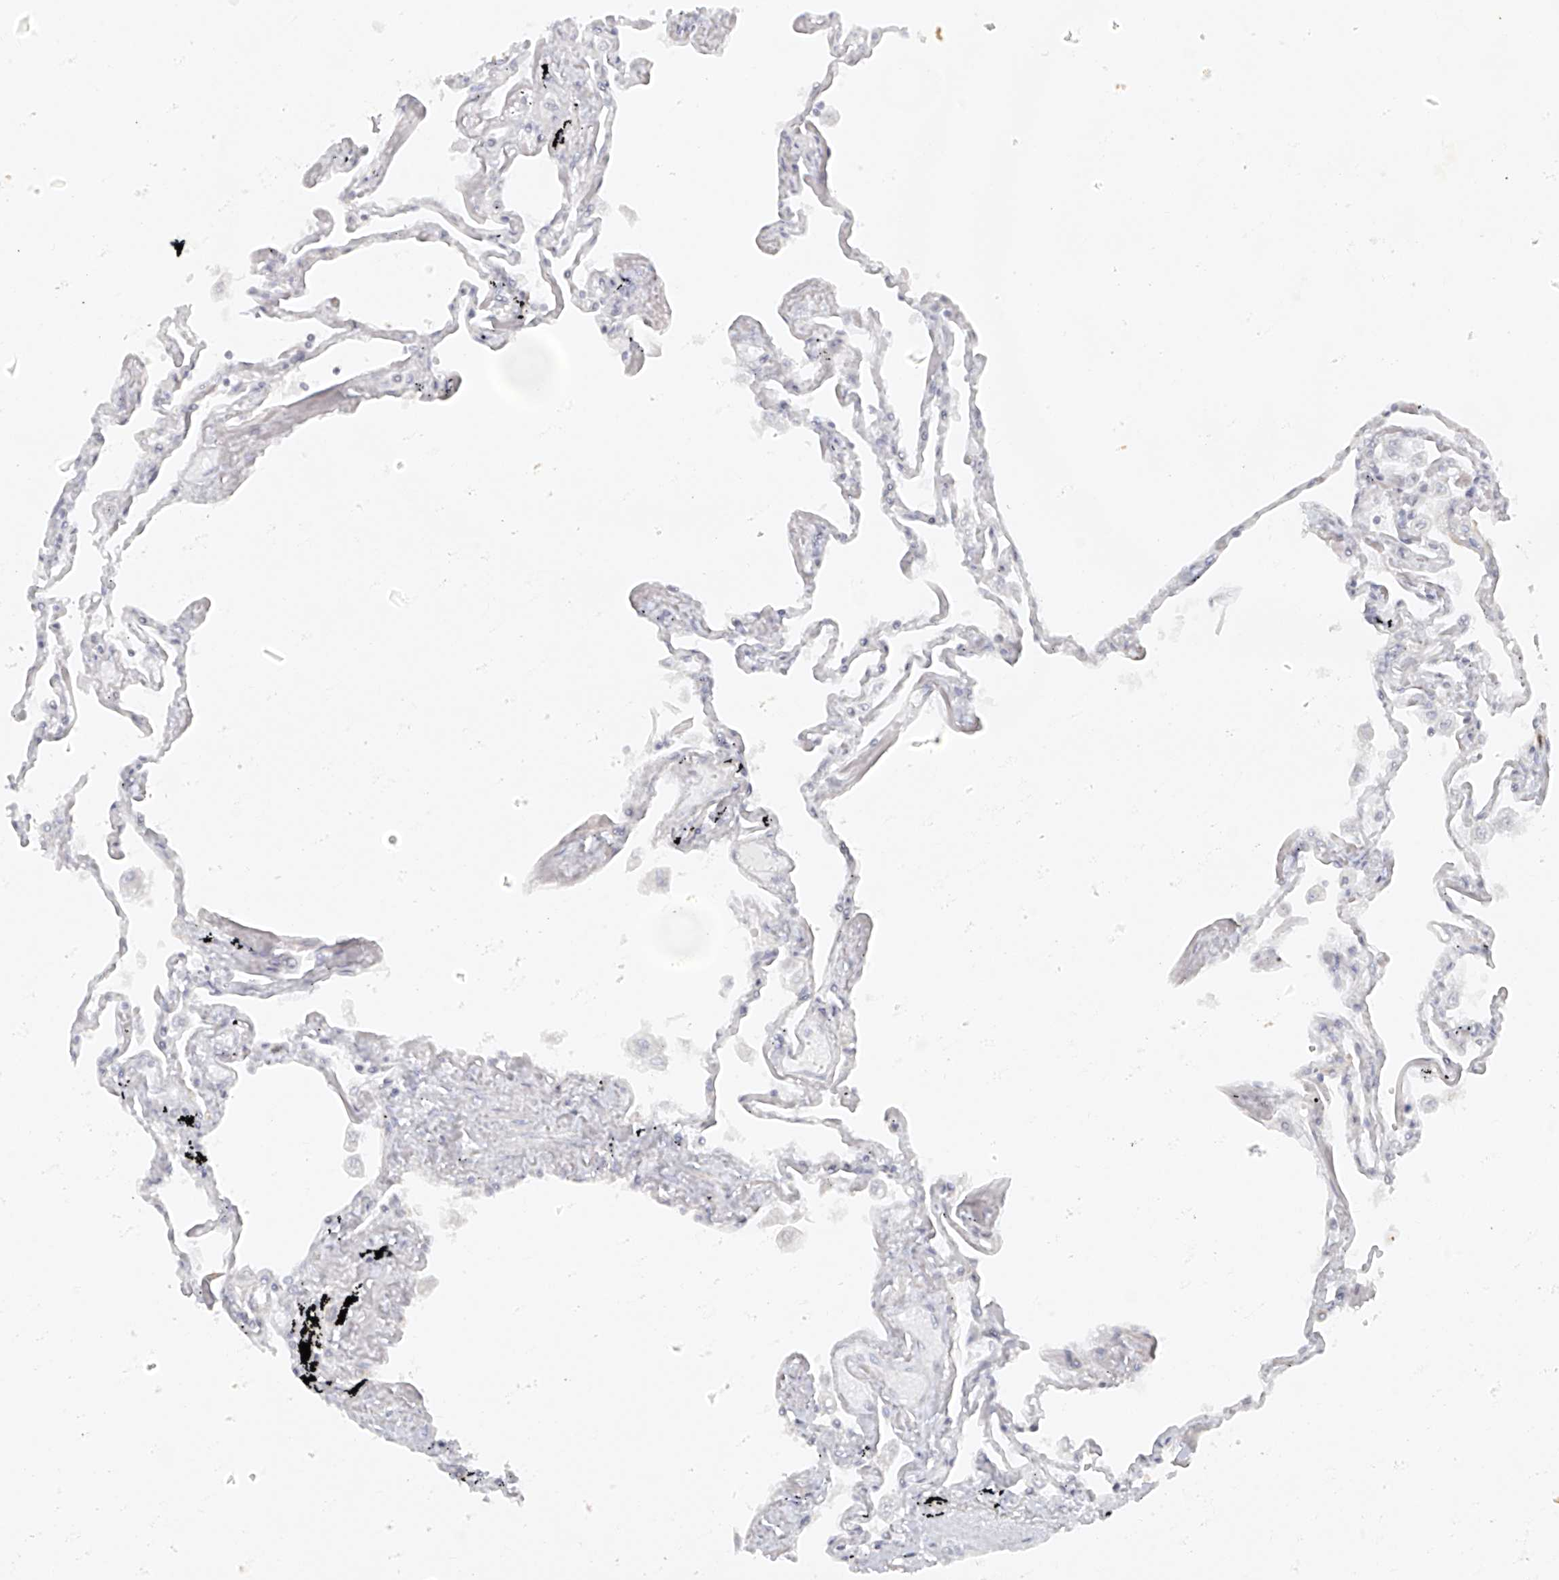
{"staining": {"intensity": "negative", "quantity": "none", "location": "none"}, "tissue": "lung", "cell_type": "Alveolar cells", "image_type": "normal", "snomed": [{"axis": "morphology", "description": "Normal tissue, NOS"}, {"axis": "topography", "description": "Lung"}], "caption": "IHC photomicrograph of benign lung: human lung stained with DAB (3,3'-diaminobenzidine) shows no significant protein staining in alveolar cells.", "gene": "DYRK1B", "patient": {"sex": "female", "age": 67}}